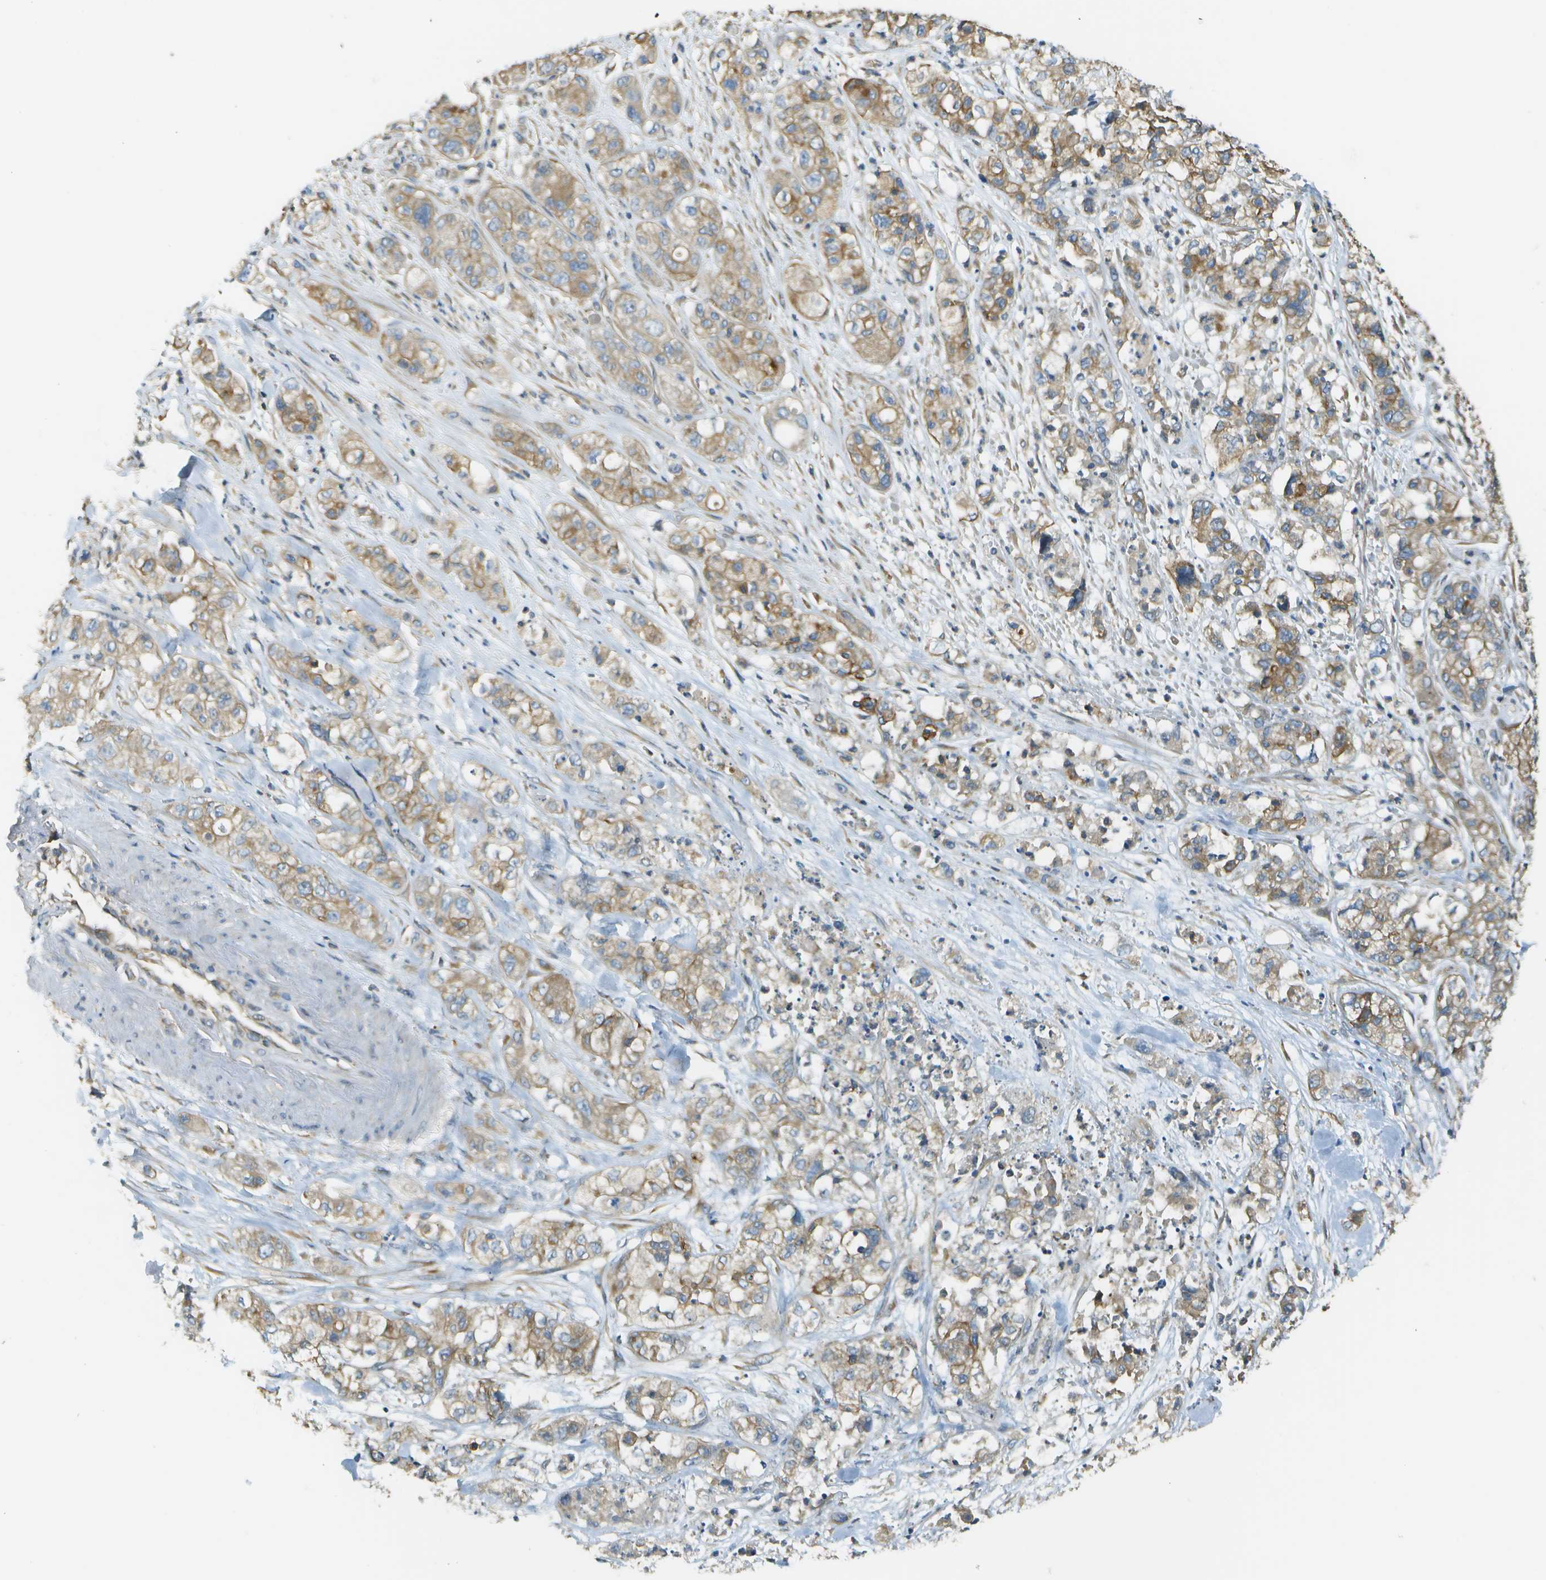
{"staining": {"intensity": "weak", "quantity": ">75%", "location": "cytoplasmic/membranous"}, "tissue": "pancreatic cancer", "cell_type": "Tumor cells", "image_type": "cancer", "snomed": [{"axis": "morphology", "description": "Adenocarcinoma, NOS"}, {"axis": "topography", "description": "Pancreas"}], "caption": "Protein staining of adenocarcinoma (pancreatic) tissue shows weak cytoplasmic/membranous positivity in approximately >75% of tumor cells.", "gene": "DNAJB11", "patient": {"sex": "female", "age": 78}}